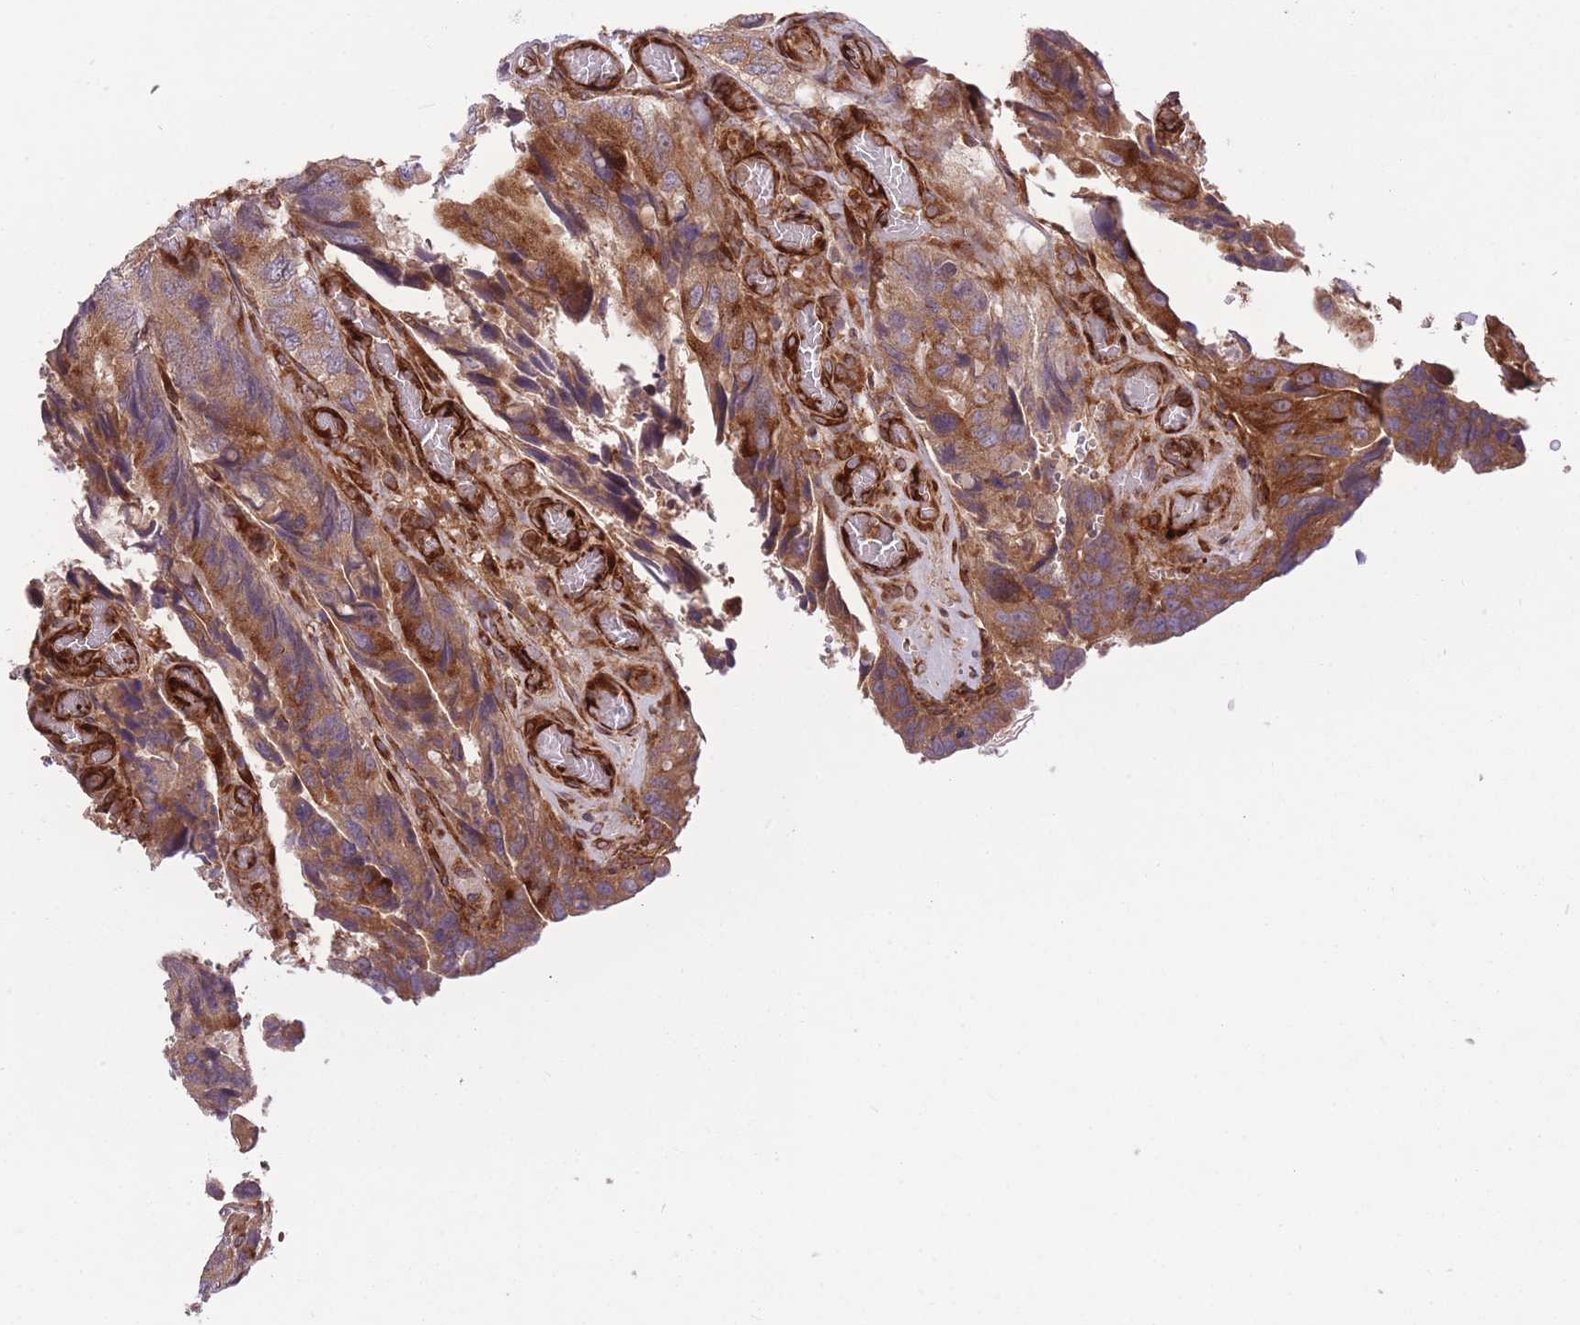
{"staining": {"intensity": "moderate", "quantity": ">75%", "location": "cytoplasmic/membranous"}, "tissue": "colorectal cancer", "cell_type": "Tumor cells", "image_type": "cancer", "snomed": [{"axis": "morphology", "description": "Adenocarcinoma, NOS"}, {"axis": "topography", "description": "Colon"}], "caption": "Tumor cells display medium levels of moderate cytoplasmic/membranous staining in about >75% of cells in human colorectal cancer. (Stains: DAB (3,3'-diaminobenzidine) in brown, nuclei in blue, Microscopy: brightfield microscopy at high magnification).", "gene": "CISH", "patient": {"sex": "male", "age": 84}}